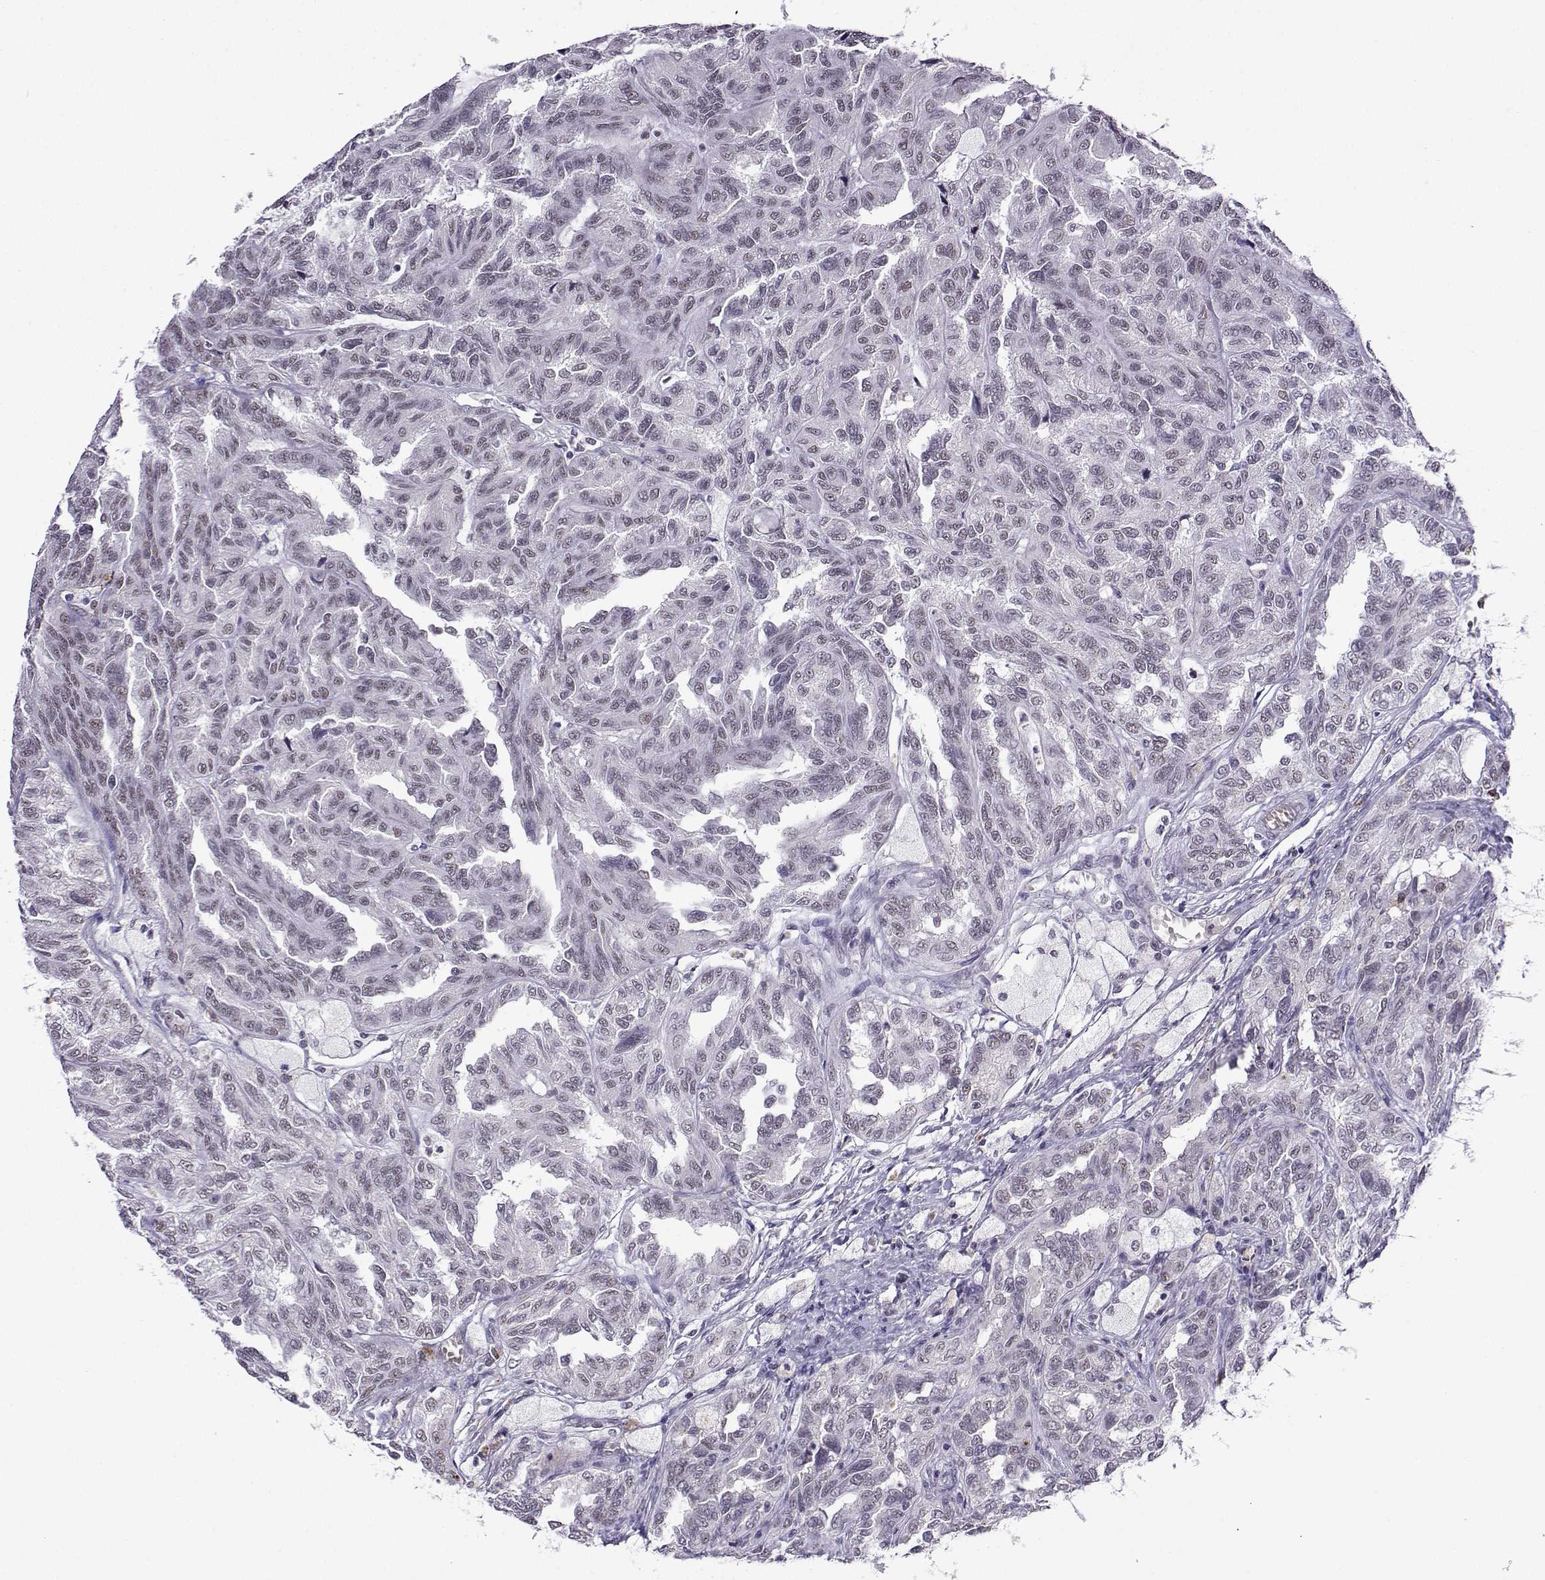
{"staining": {"intensity": "negative", "quantity": "none", "location": "none"}, "tissue": "renal cancer", "cell_type": "Tumor cells", "image_type": "cancer", "snomed": [{"axis": "morphology", "description": "Adenocarcinoma, NOS"}, {"axis": "topography", "description": "Kidney"}], "caption": "Immunohistochemistry (IHC) image of renal cancer (adenocarcinoma) stained for a protein (brown), which demonstrates no staining in tumor cells.", "gene": "LRFN2", "patient": {"sex": "male", "age": 79}}